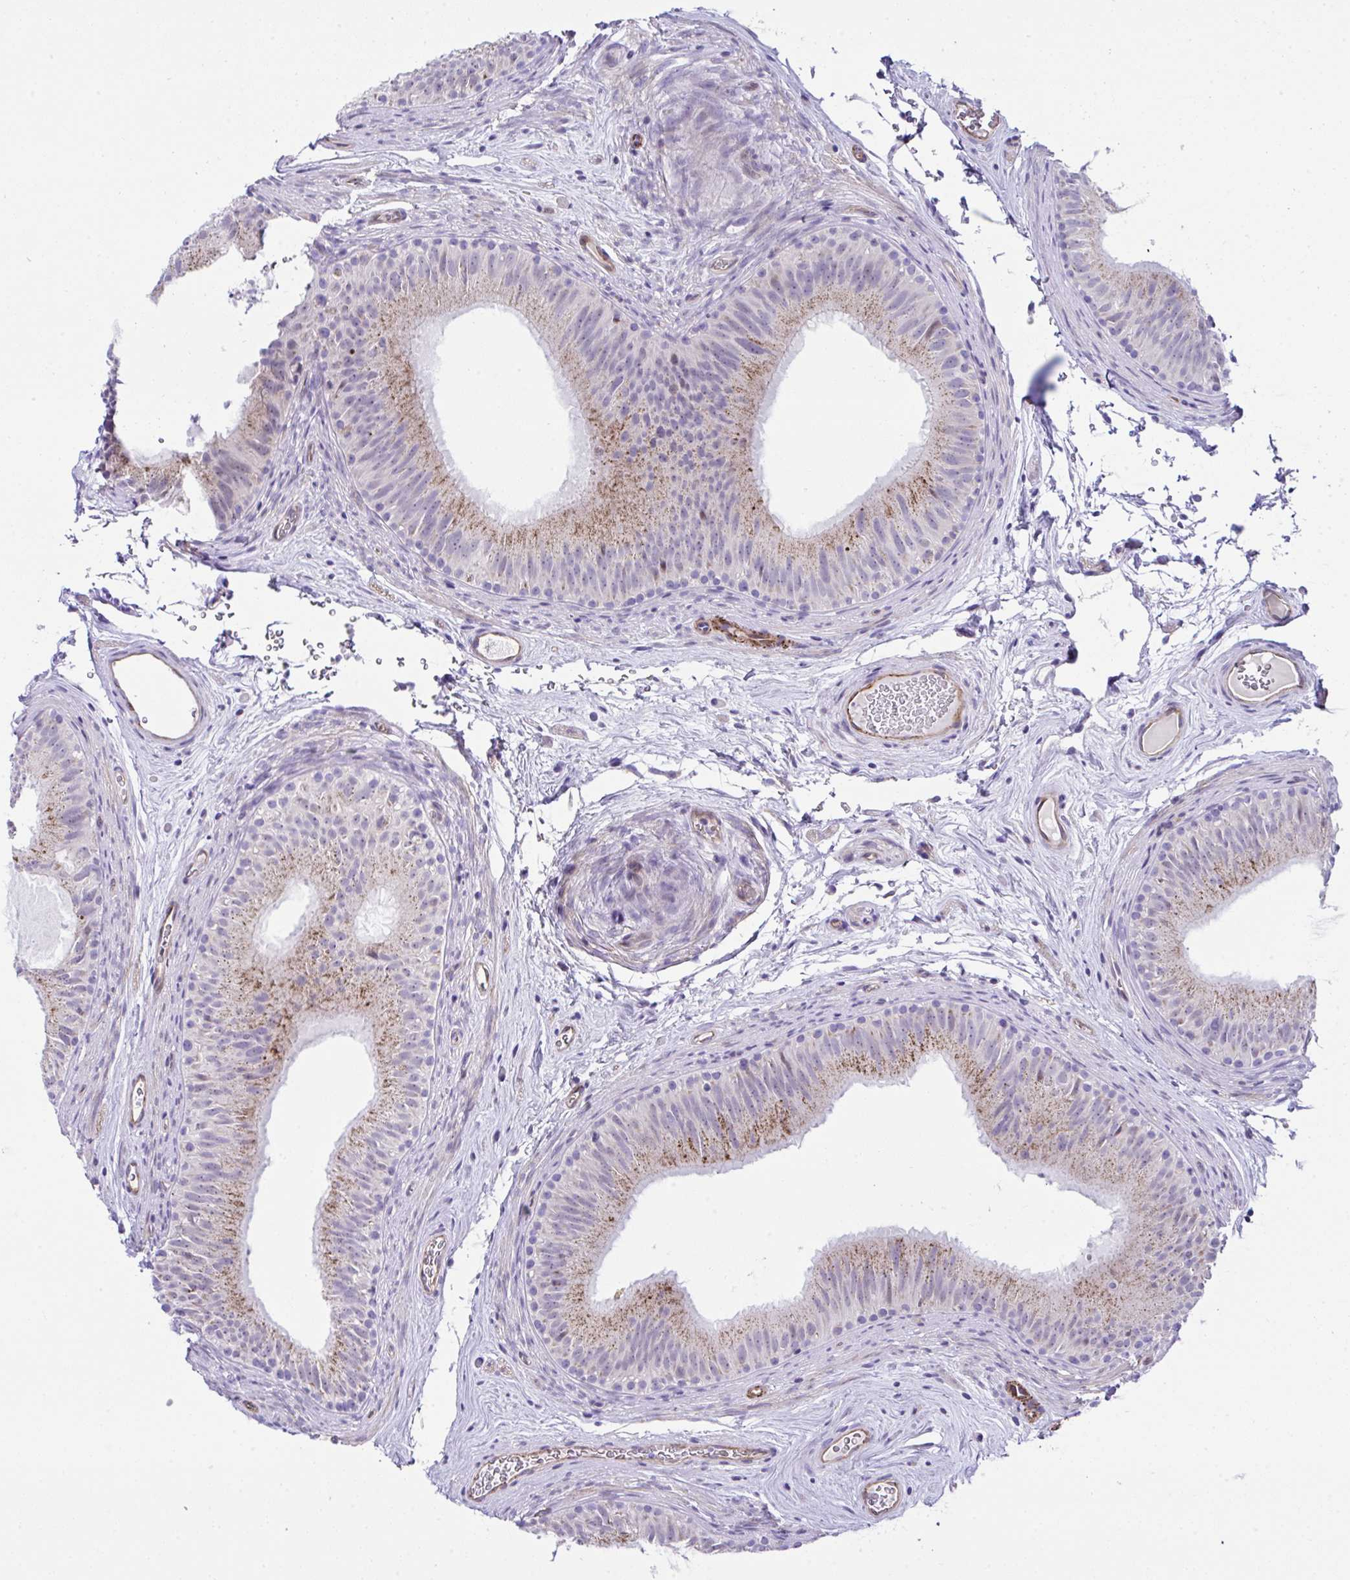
{"staining": {"intensity": "moderate", "quantity": "25%-75%", "location": "cytoplasmic/membranous"}, "tissue": "epididymis", "cell_type": "Glandular cells", "image_type": "normal", "snomed": [{"axis": "morphology", "description": "Normal tissue, NOS"}, {"axis": "topography", "description": "Epididymis"}], "caption": "IHC histopathology image of benign human epididymis stained for a protein (brown), which demonstrates medium levels of moderate cytoplasmic/membranous staining in about 25%-75% of glandular cells.", "gene": "FBXO34", "patient": {"sex": "male", "age": 44}}